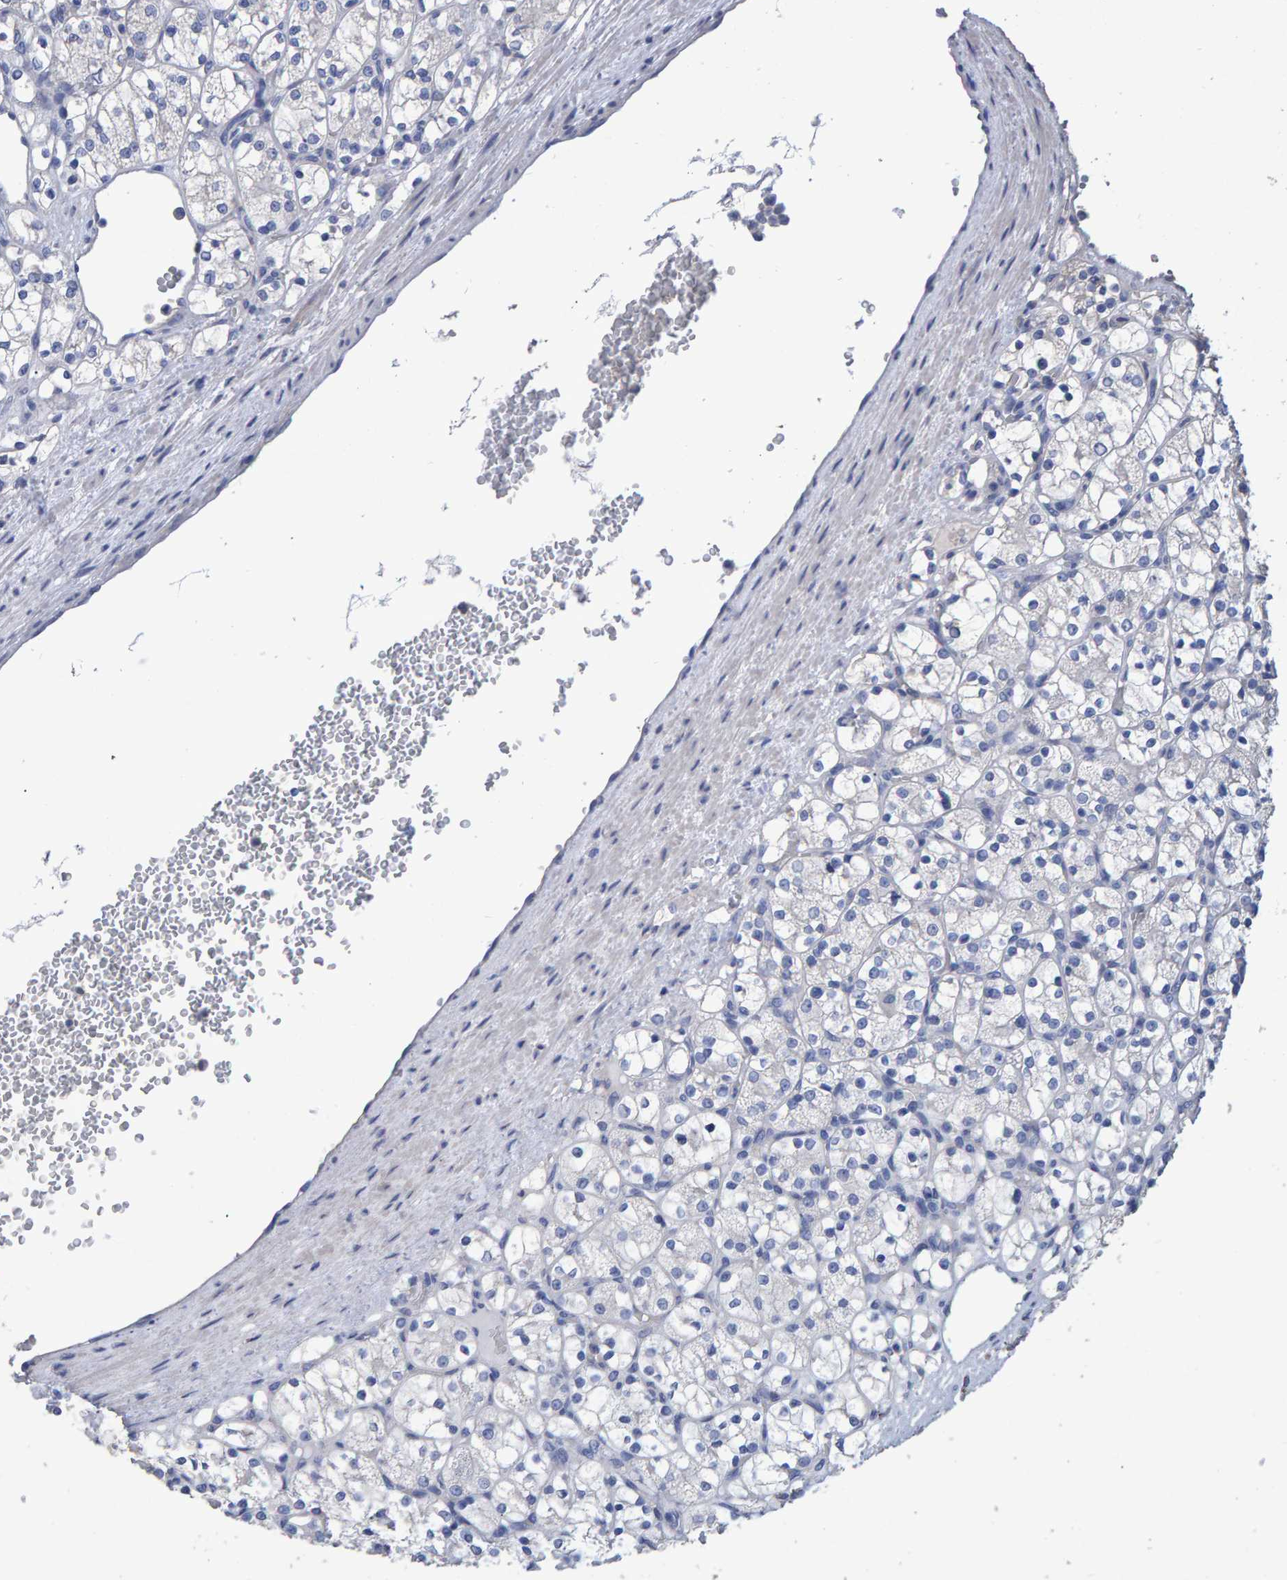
{"staining": {"intensity": "negative", "quantity": "none", "location": "none"}, "tissue": "renal cancer", "cell_type": "Tumor cells", "image_type": "cancer", "snomed": [{"axis": "morphology", "description": "Adenocarcinoma, NOS"}, {"axis": "topography", "description": "Kidney"}], "caption": "Immunohistochemical staining of adenocarcinoma (renal) exhibits no significant staining in tumor cells.", "gene": "HEMGN", "patient": {"sex": "female", "age": 69}}